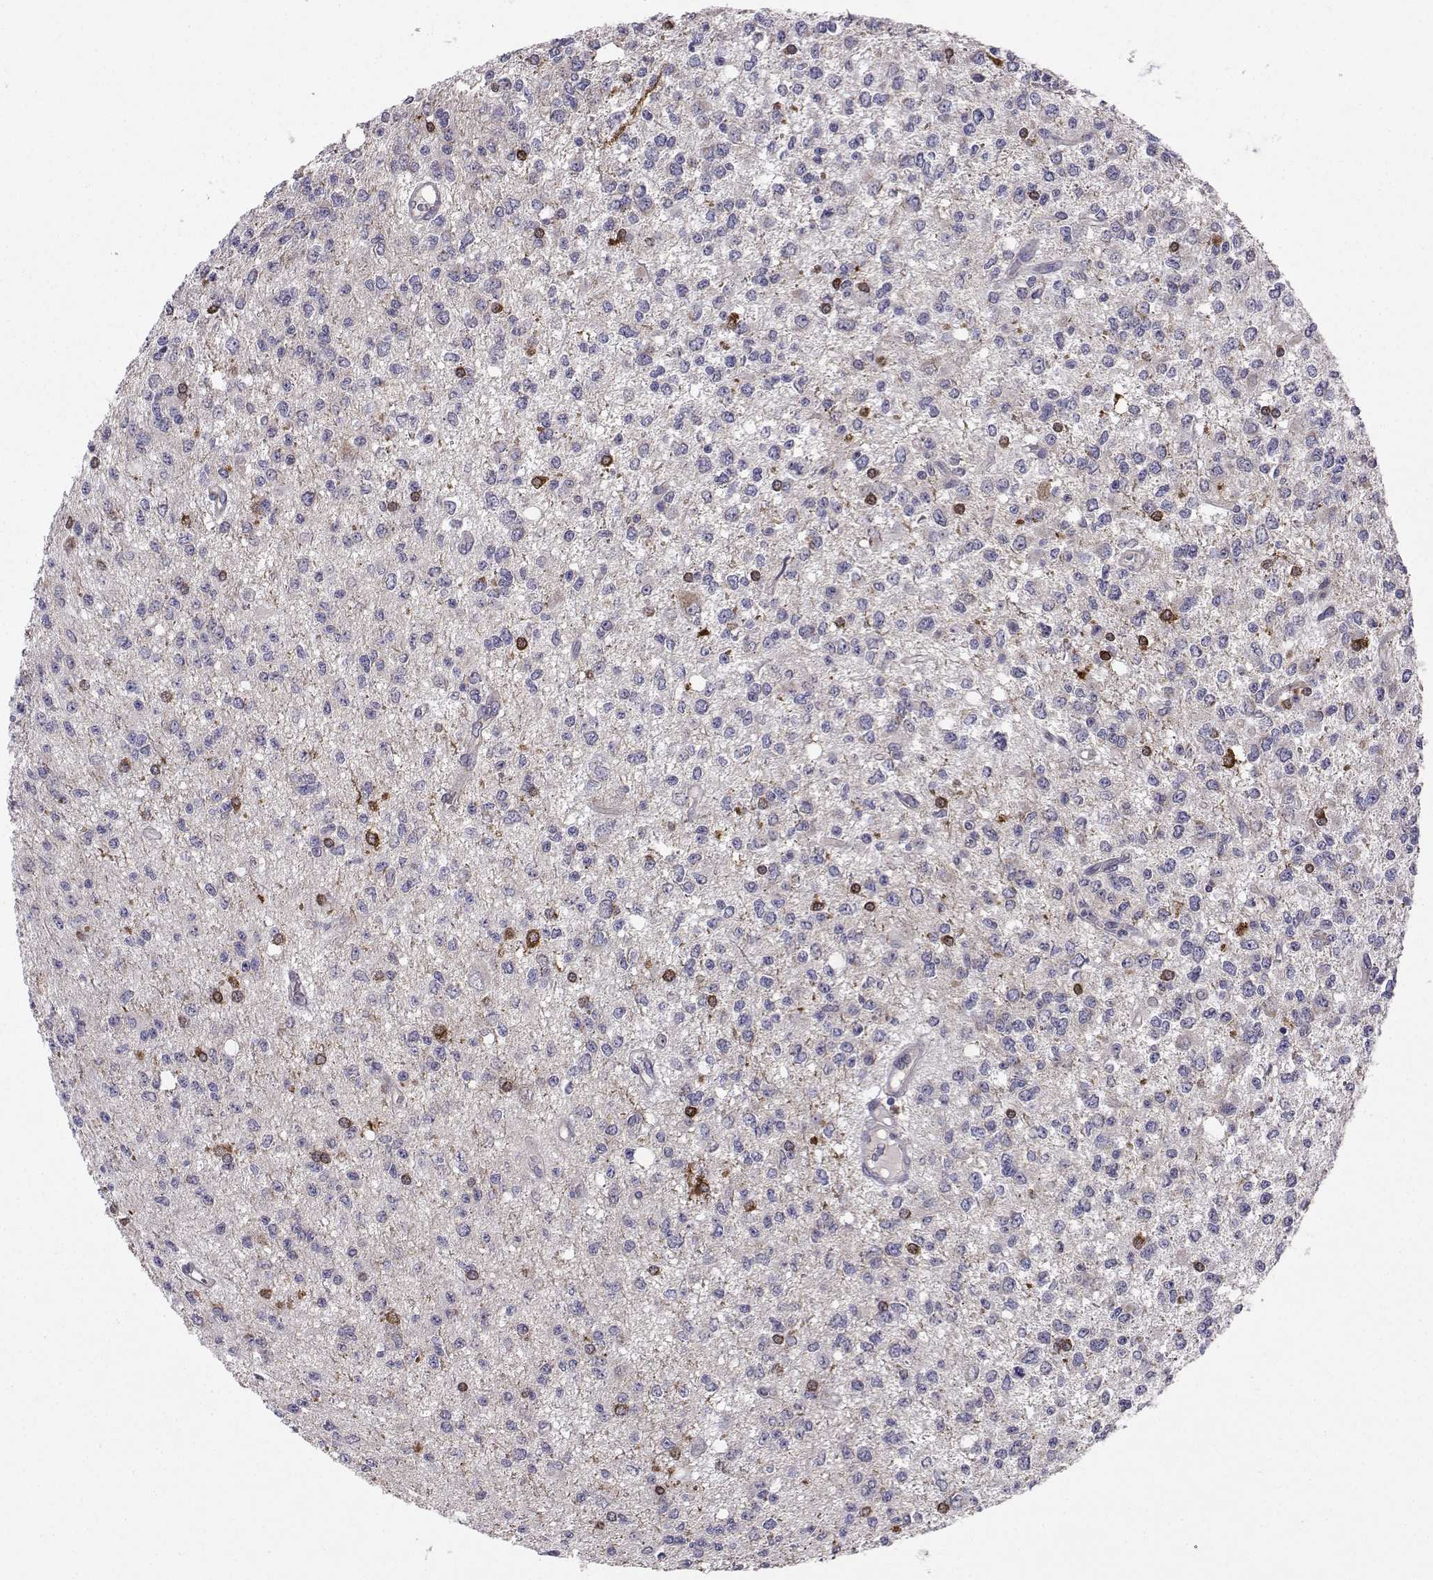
{"staining": {"intensity": "negative", "quantity": "none", "location": "none"}, "tissue": "glioma", "cell_type": "Tumor cells", "image_type": "cancer", "snomed": [{"axis": "morphology", "description": "Glioma, malignant, Low grade"}, {"axis": "topography", "description": "Brain"}], "caption": "This is an immunohistochemistry (IHC) histopathology image of human malignant low-grade glioma. There is no expression in tumor cells.", "gene": "PEX5L", "patient": {"sex": "male", "age": 67}}